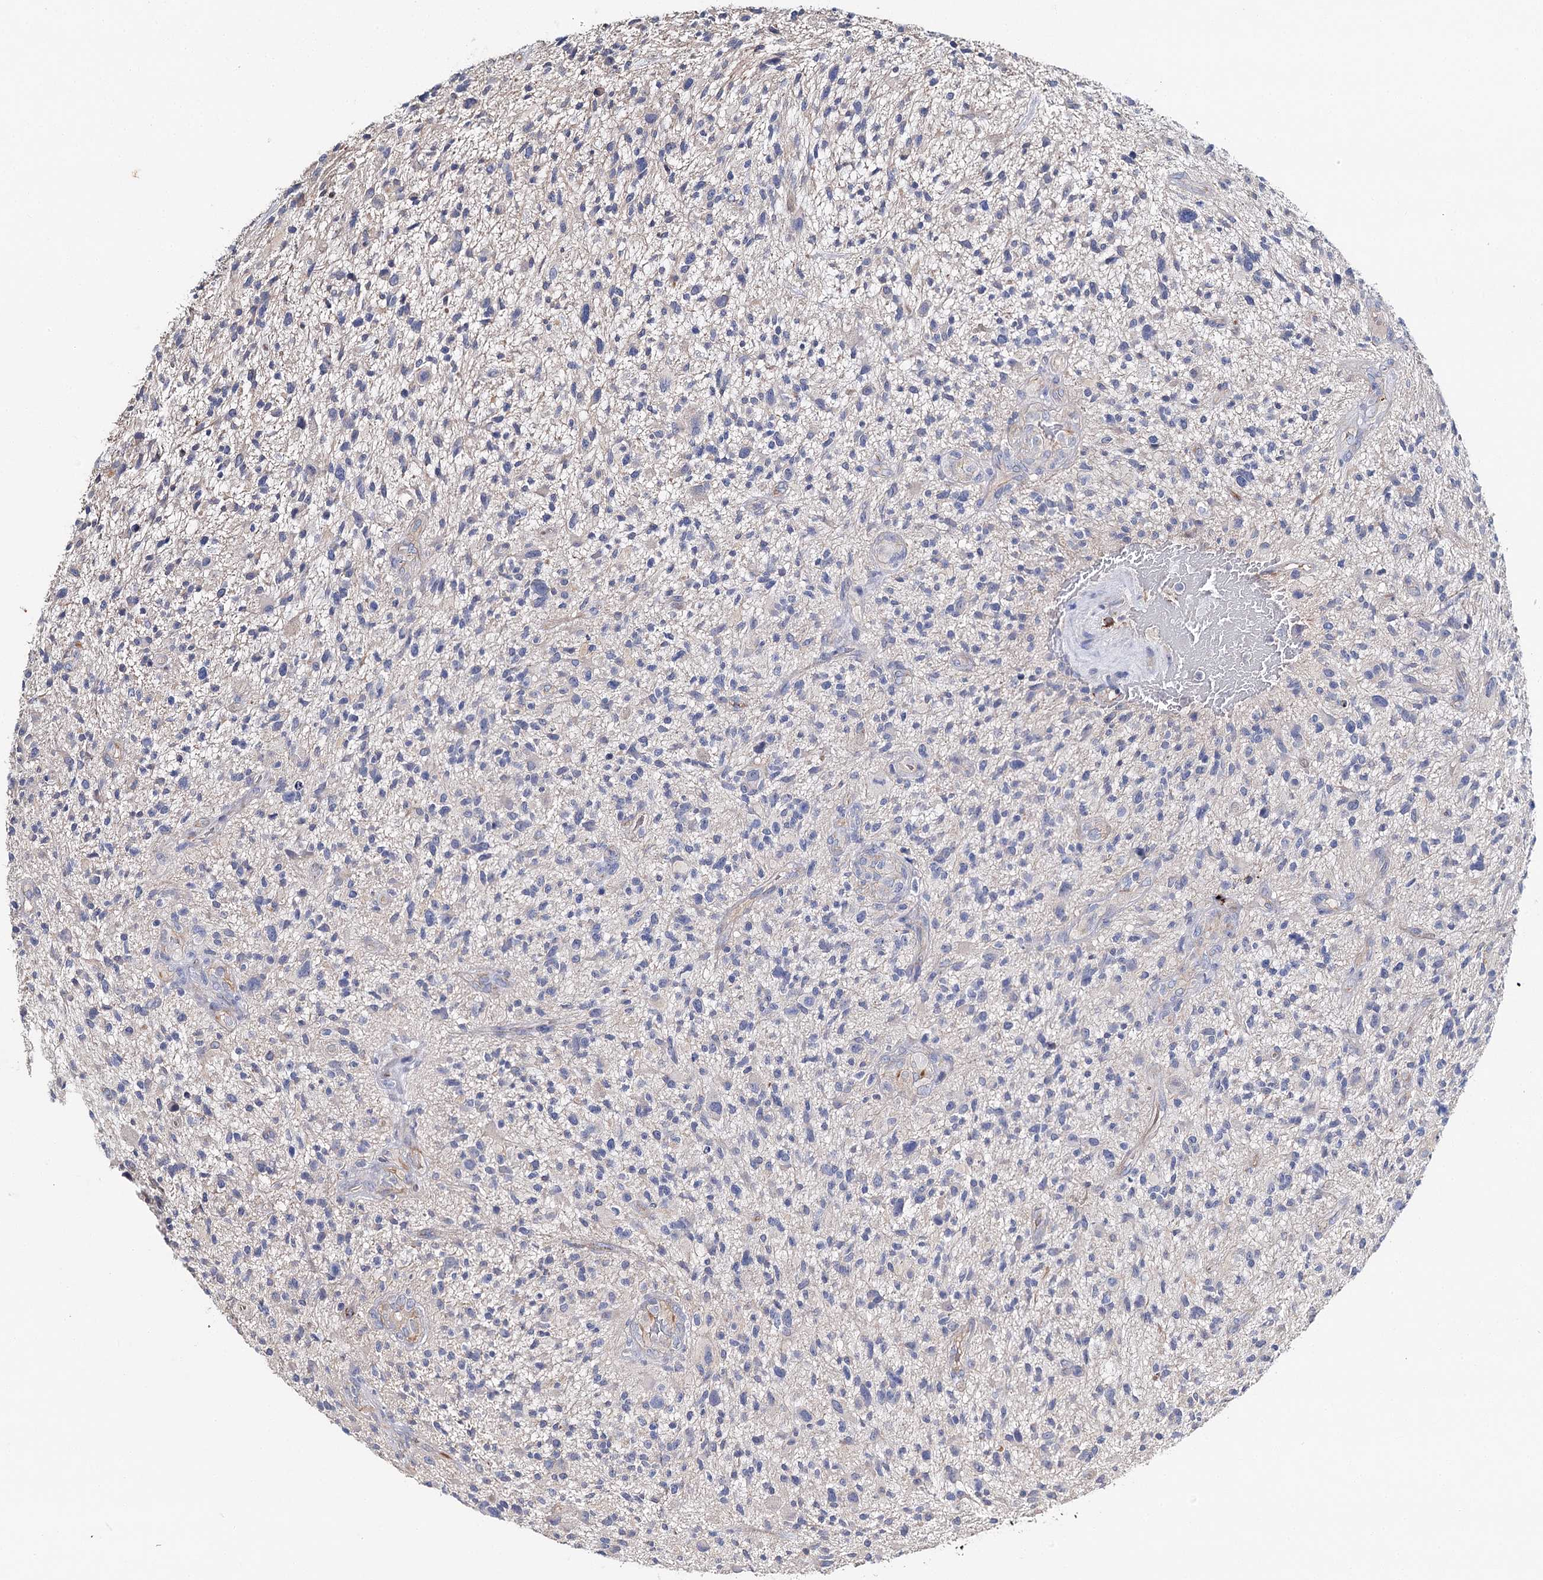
{"staining": {"intensity": "negative", "quantity": "none", "location": "none"}, "tissue": "glioma", "cell_type": "Tumor cells", "image_type": "cancer", "snomed": [{"axis": "morphology", "description": "Glioma, malignant, High grade"}, {"axis": "topography", "description": "Brain"}], "caption": "This is a micrograph of IHC staining of high-grade glioma (malignant), which shows no positivity in tumor cells.", "gene": "EPYC", "patient": {"sex": "male", "age": 47}}